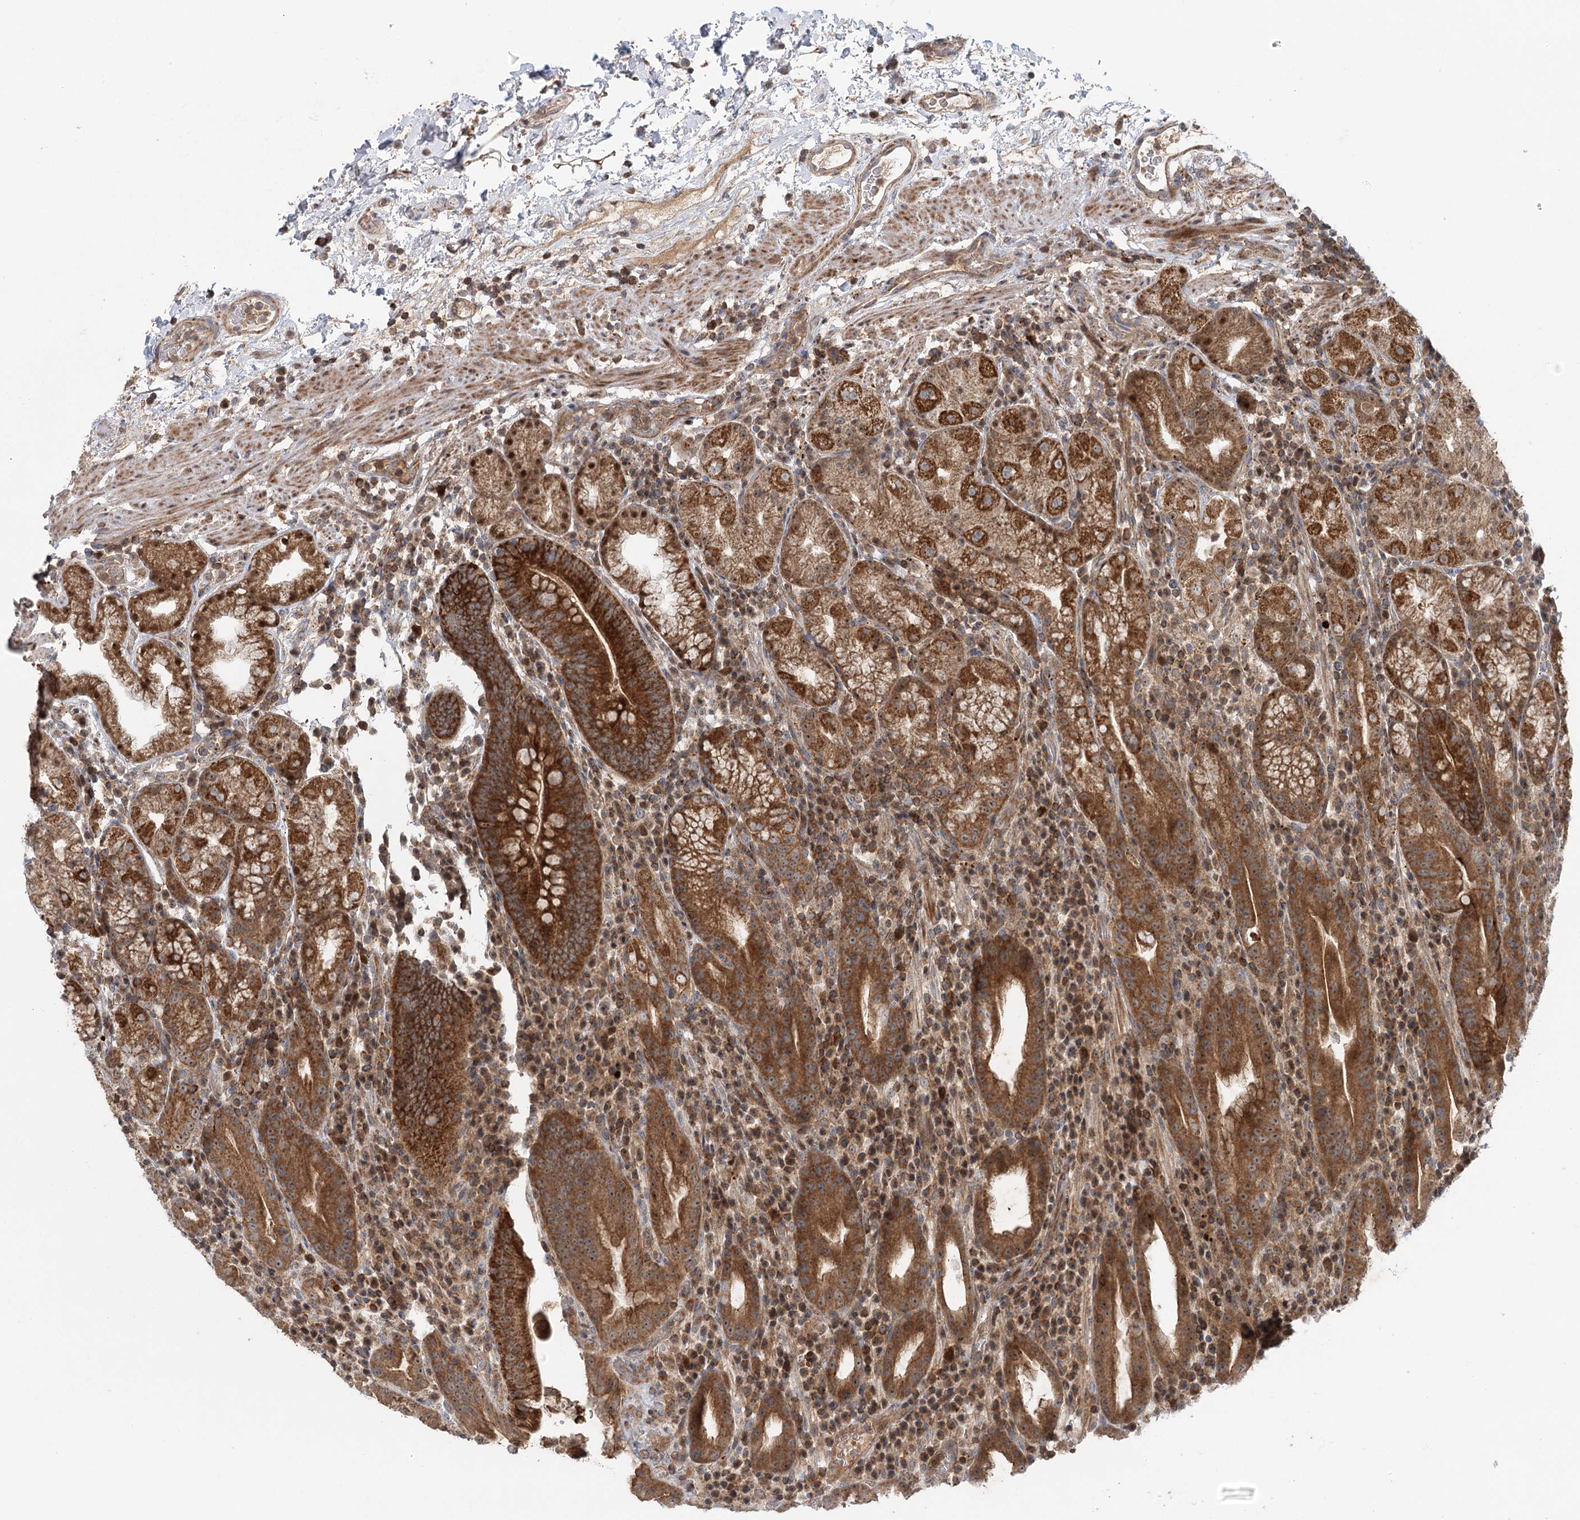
{"staining": {"intensity": "strong", "quantity": ">75%", "location": "cytoplasmic/membranous,nuclear"}, "tissue": "stomach", "cell_type": "Glandular cells", "image_type": "normal", "snomed": [{"axis": "morphology", "description": "Normal tissue, NOS"}, {"axis": "morphology", "description": "Inflammation, NOS"}, {"axis": "topography", "description": "Stomach"}], "caption": "This histopathology image exhibits unremarkable stomach stained with immunohistochemistry to label a protein in brown. The cytoplasmic/membranous,nuclear of glandular cells show strong positivity for the protein. Nuclei are counter-stained blue.", "gene": "ENSG00000273217", "patient": {"sex": "male", "age": 79}}